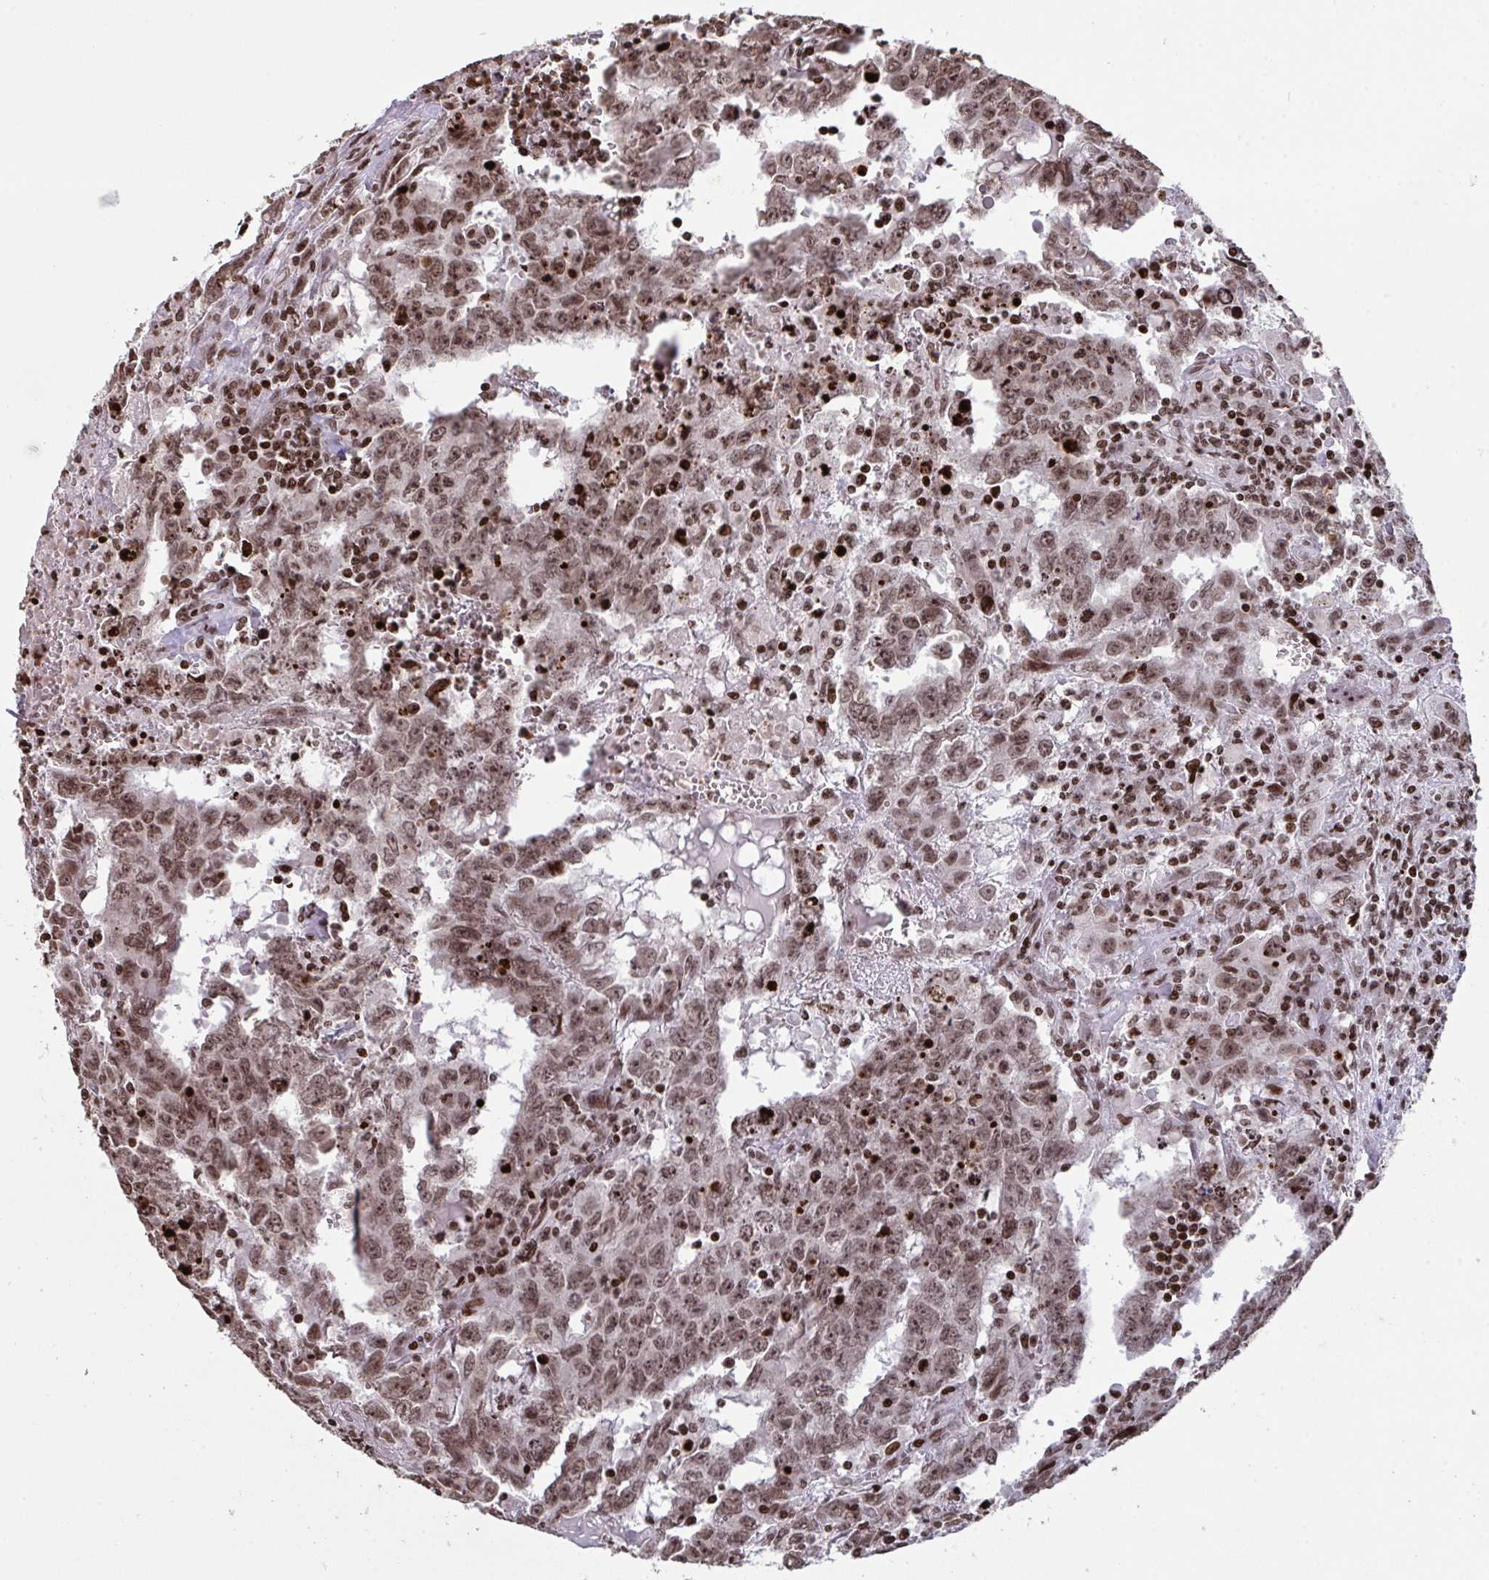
{"staining": {"intensity": "moderate", "quantity": ">75%", "location": "nuclear"}, "tissue": "testis cancer", "cell_type": "Tumor cells", "image_type": "cancer", "snomed": [{"axis": "morphology", "description": "Carcinoma, Embryonal, NOS"}, {"axis": "topography", "description": "Testis"}], "caption": "Brown immunohistochemical staining in human testis cancer (embryonal carcinoma) reveals moderate nuclear positivity in about >75% of tumor cells.", "gene": "NIP7", "patient": {"sex": "male", "age": 22}}